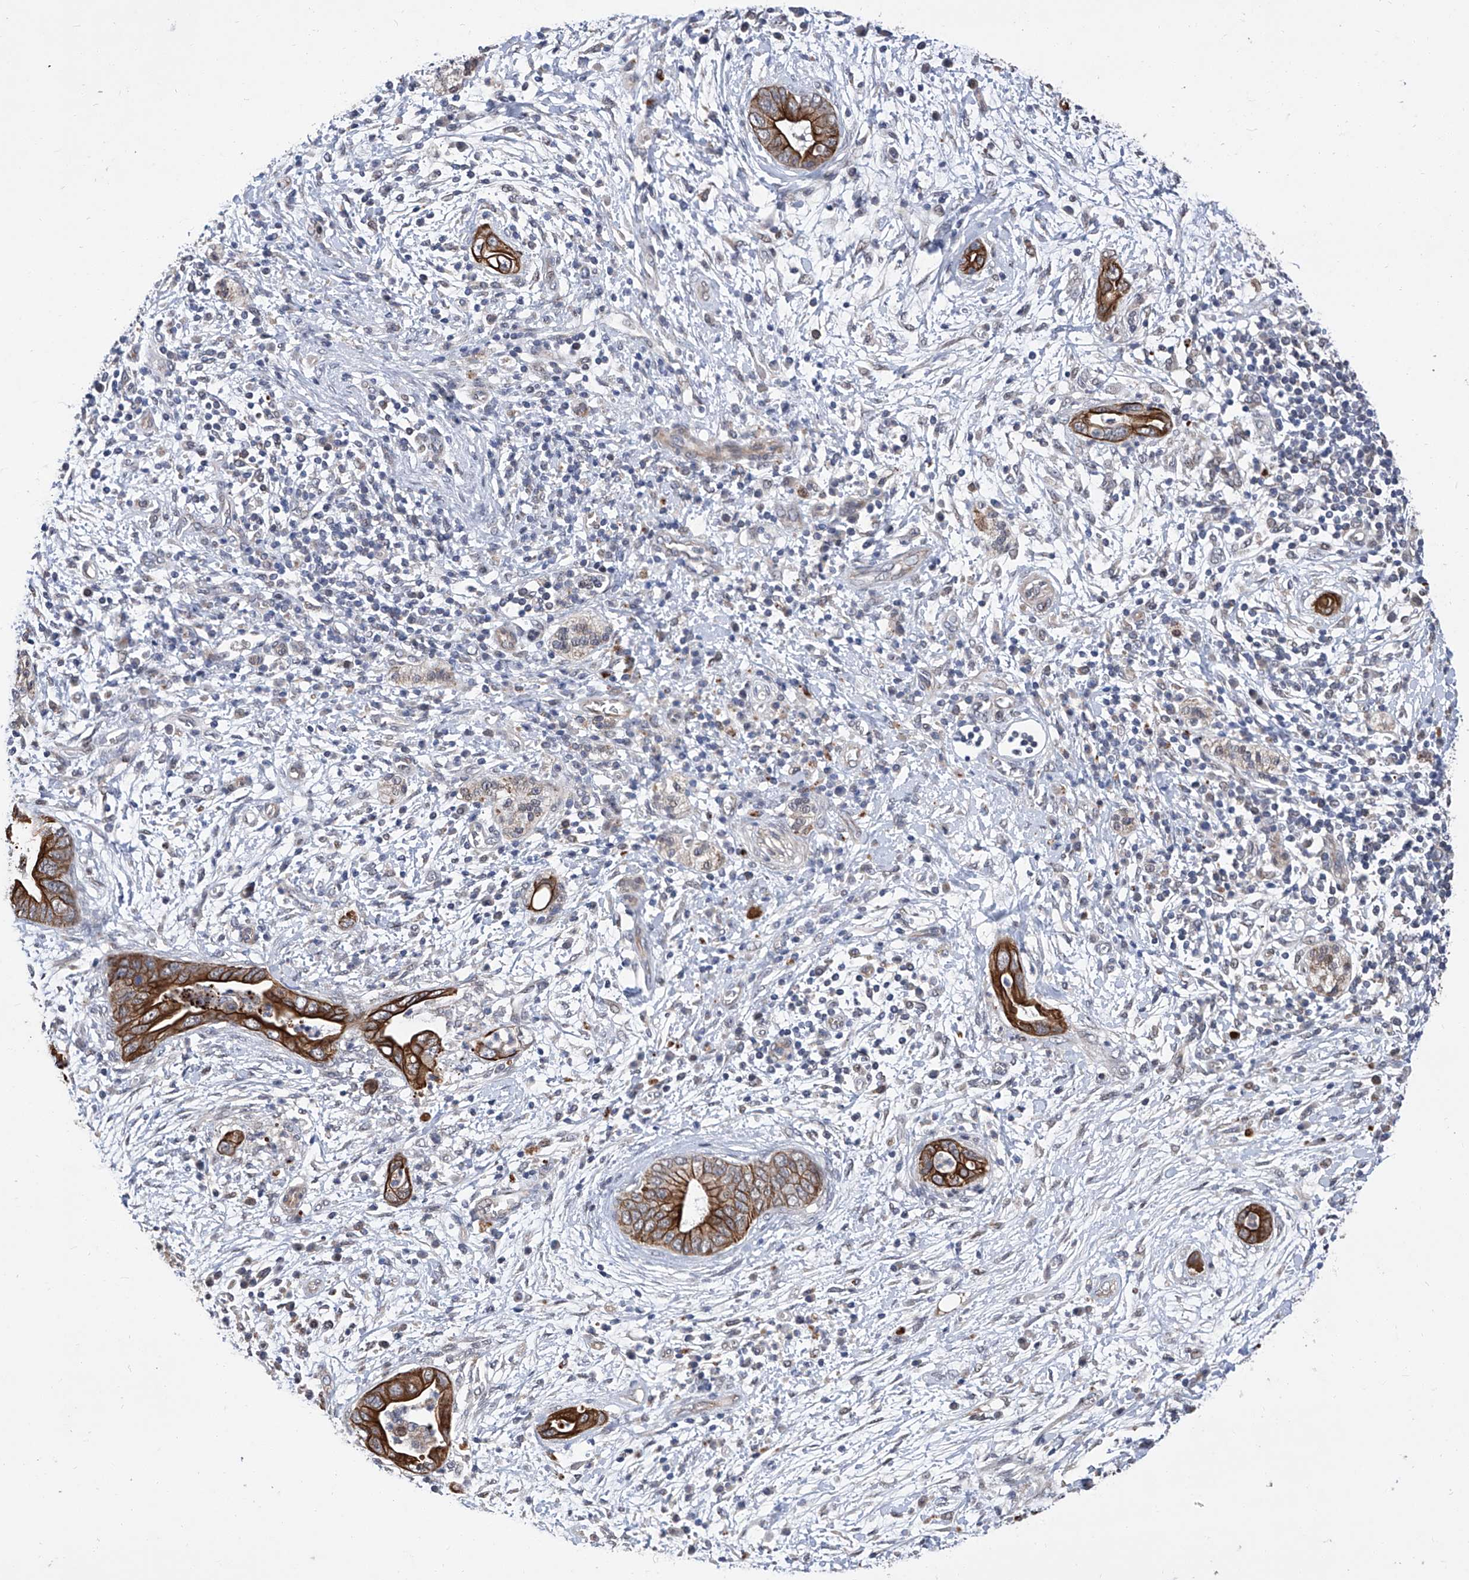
{"staining": {"intensity": "strong", "quantity": ">75%", "location": "cytoplasmic/membranous"}, "tissue": "pancreatic cancer", "cell_type": "Tumor cells", "image_type": "cancer", "snomed": [{"axis": "morphology", "description": "Adenocarcinoma, NOS"}, {"axis": "topography", "description": "Pancreas"}], "caption": "A brown stain highlights strong cytoplasmic/membranous expression of a protein in adenocarcinoma (pancreatic) tumor cells.", "gene": "FARP2", "patient": {"sex": "male", "age": 75}}